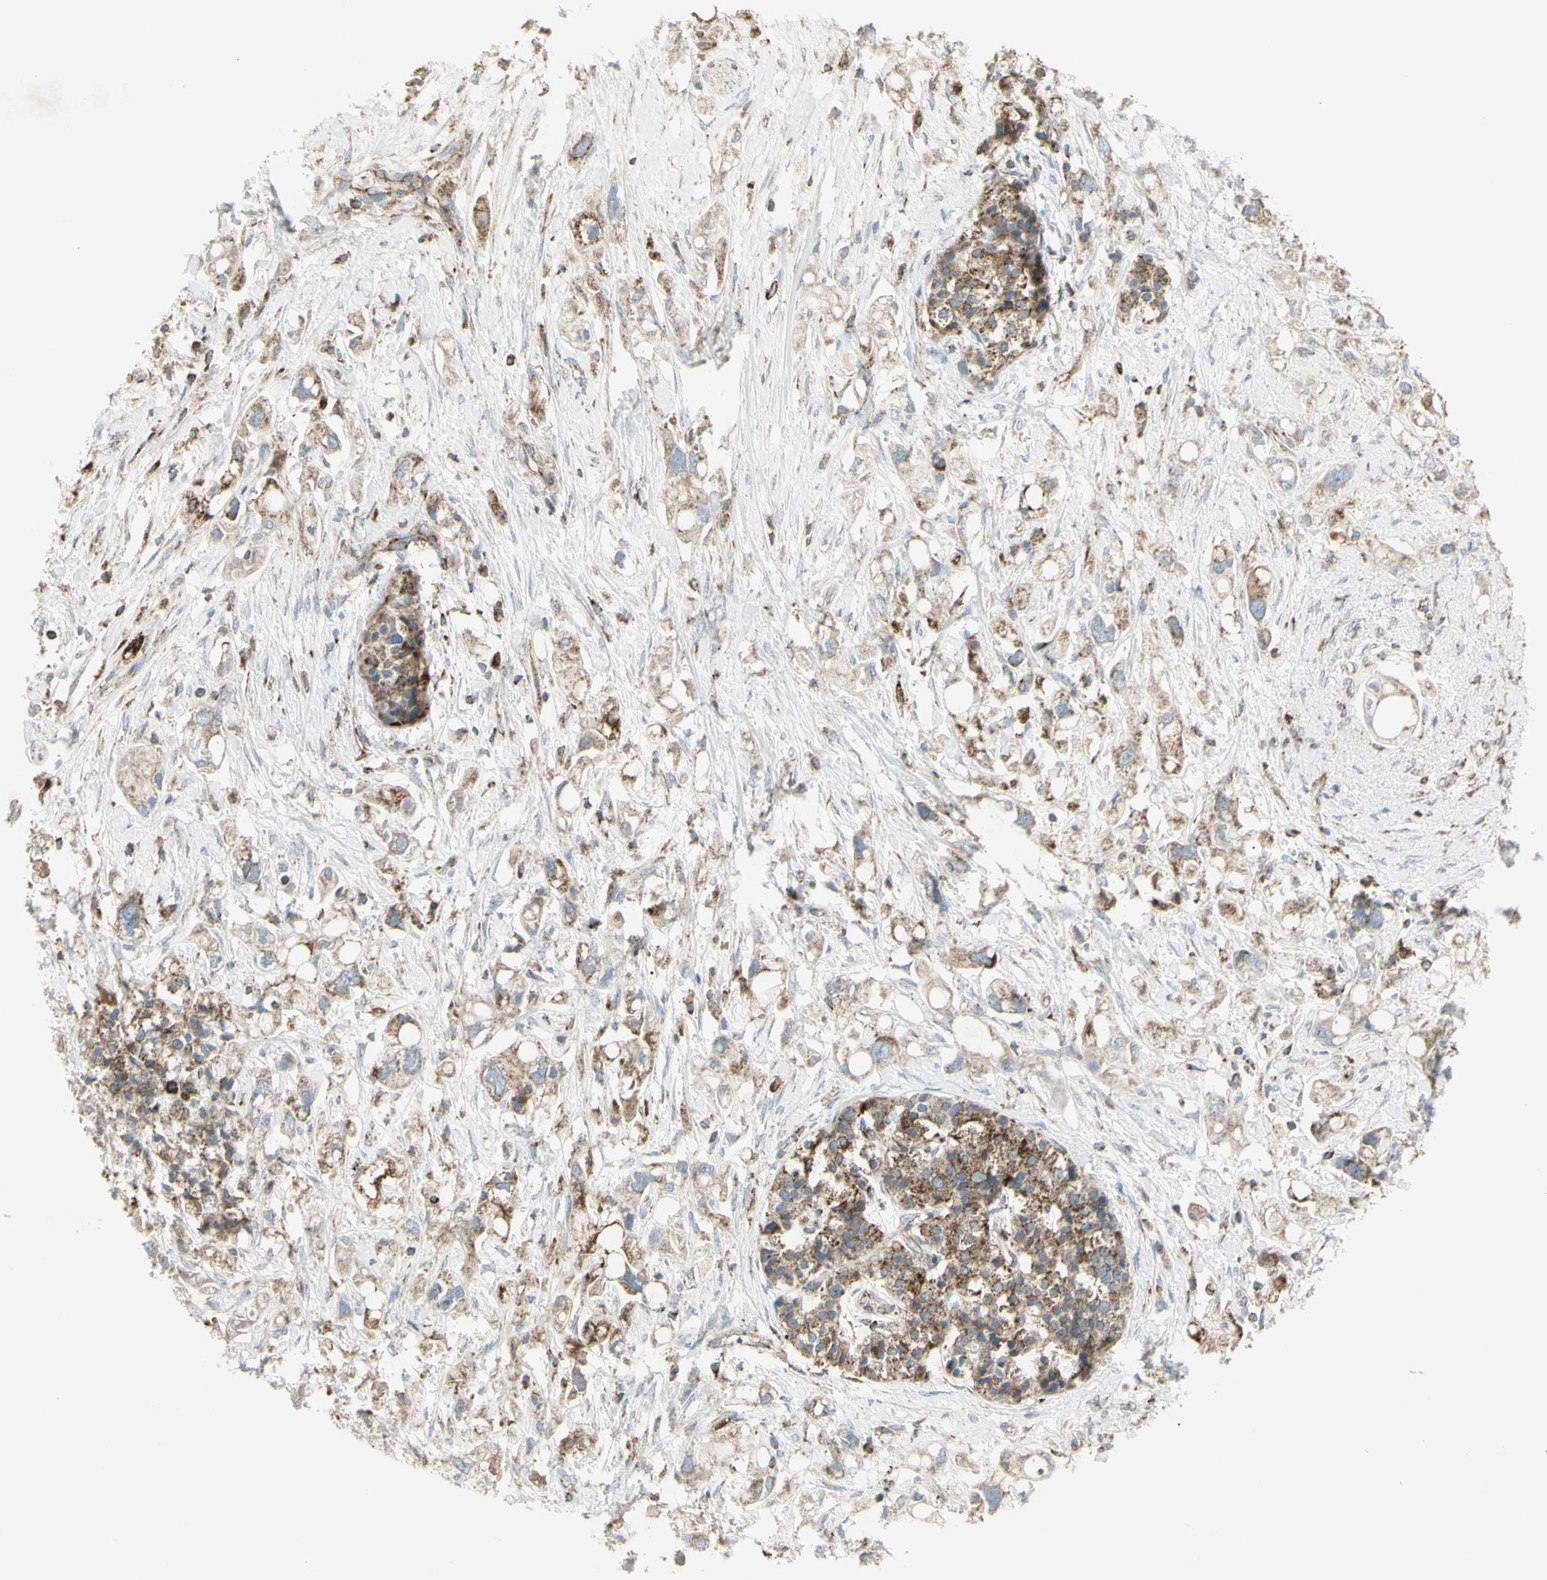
{"staining": {"intensity": "moderate", "quantity": ">75%", "location": "cytoplasmic/membranous"}, "tissue": "pancreatic cancer", "cell_type": "Tumor cells", "image_type": "cancer", "snomed": [{"axis": "morphology", "description": "Adenocarcinoma, NOS"}, {"axis": "topography", "description": "Pancreas"}], "caption": "The image reveals immunohistochemical staining of adenocarcinoma (pancreatic). There is moderate cytoplasmic/membranous positivity is appreciated in approximately >75% of tumor cells.", "gene": "CYB5R1", "patient": {"sex": "female", "age": 56}}